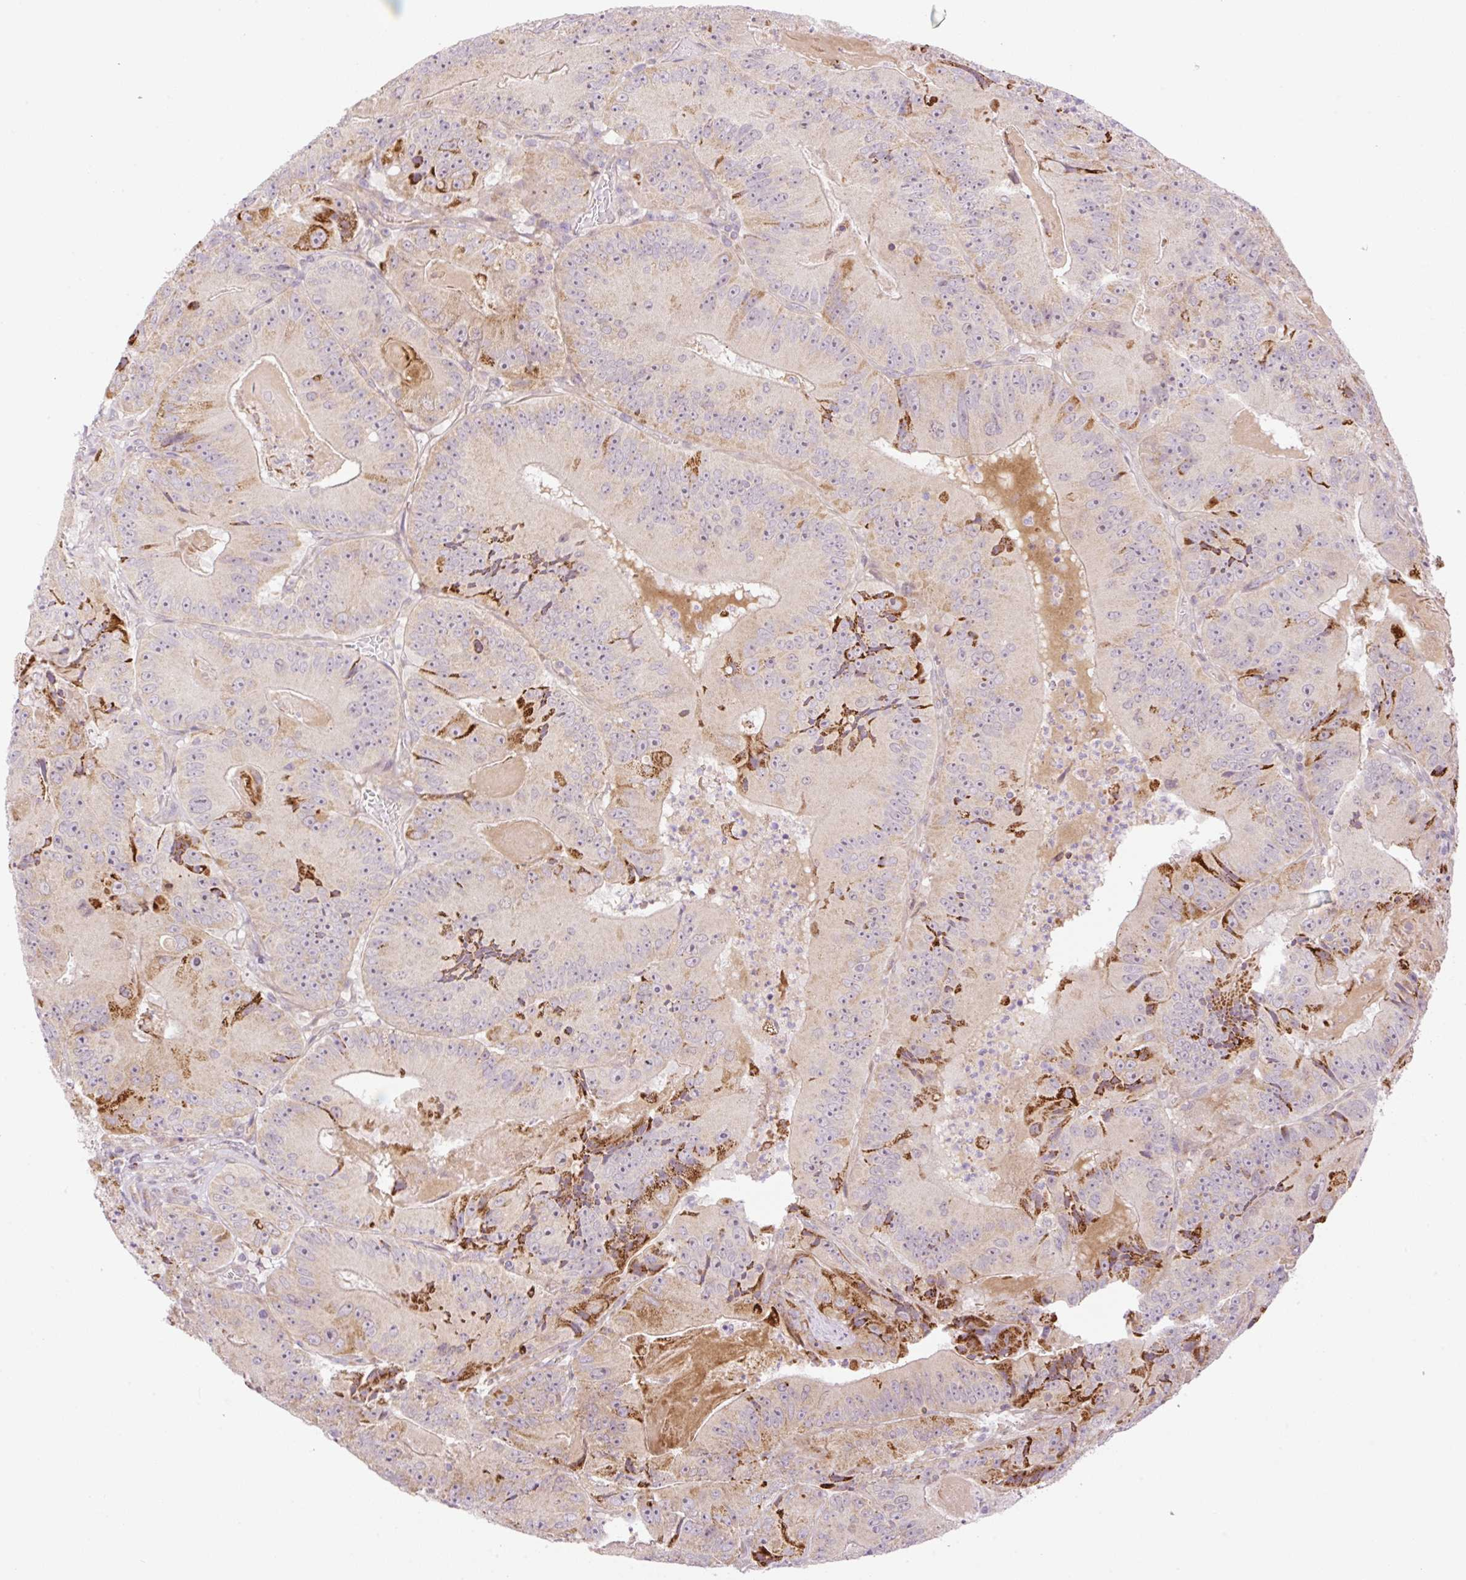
{"staining": {"intensity": "strong", "quantity": "<25%", "location": "cytoplasmic/membranous"}, "tissue": "colorectal cancer", "cell_type": "Tumor cells", "image_type": "cancer", "snomed": [{"axis": "morphology", "description": "Adenocarcinoma, NOS"}, {"axis": "topography", "description": "Colon"}], "caption": "The histopathology image demonstrates staining of colorectal adenocarcinoma, revealing strong cytoplasmic/membranous protein positivity (brown color) within tumor cells.", "gene": "ZNF394", "patient": {"sex": "female", "age": 86}}